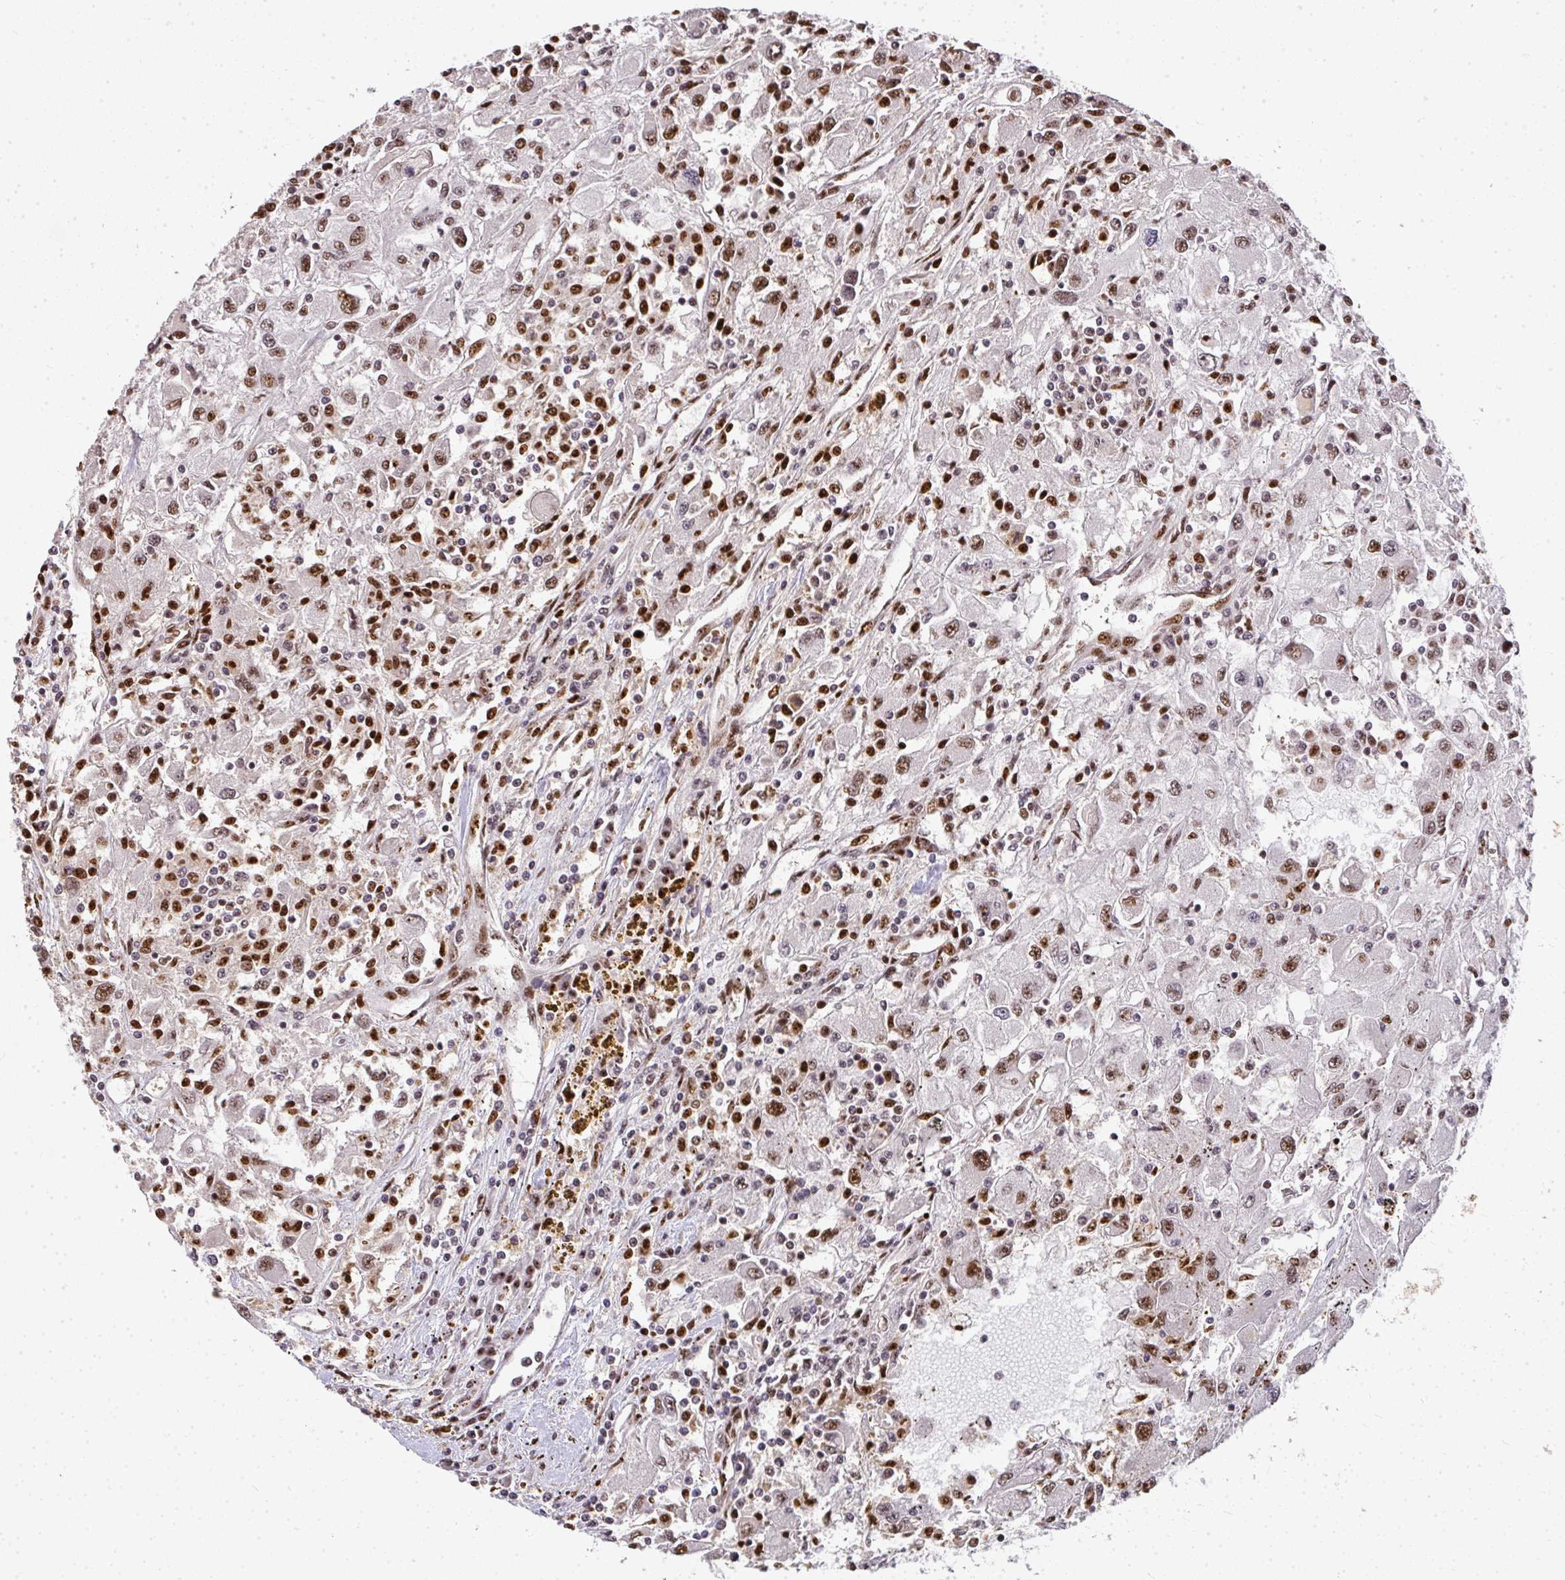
{"staining": {"intensity": "moderate", "quantity": ">75%", "location": "nuclear"}, "tissue": "renal cancer", "cell_type": "Tumor cells", "image_type": "cancer", "snomed": [{"axis": "morphology", "description": "Adenocarcinoma, NOS"}, {"axis": "topography", "description": "Kidney"}], "caption": "The micrograph reveals a brown stain indicating the presence of a protein in the nuclear of tumor cells in renal cancer (adenocarcinoma).", "gene": "U2AF1", "patient": {"sex": "female", "age": 67}}